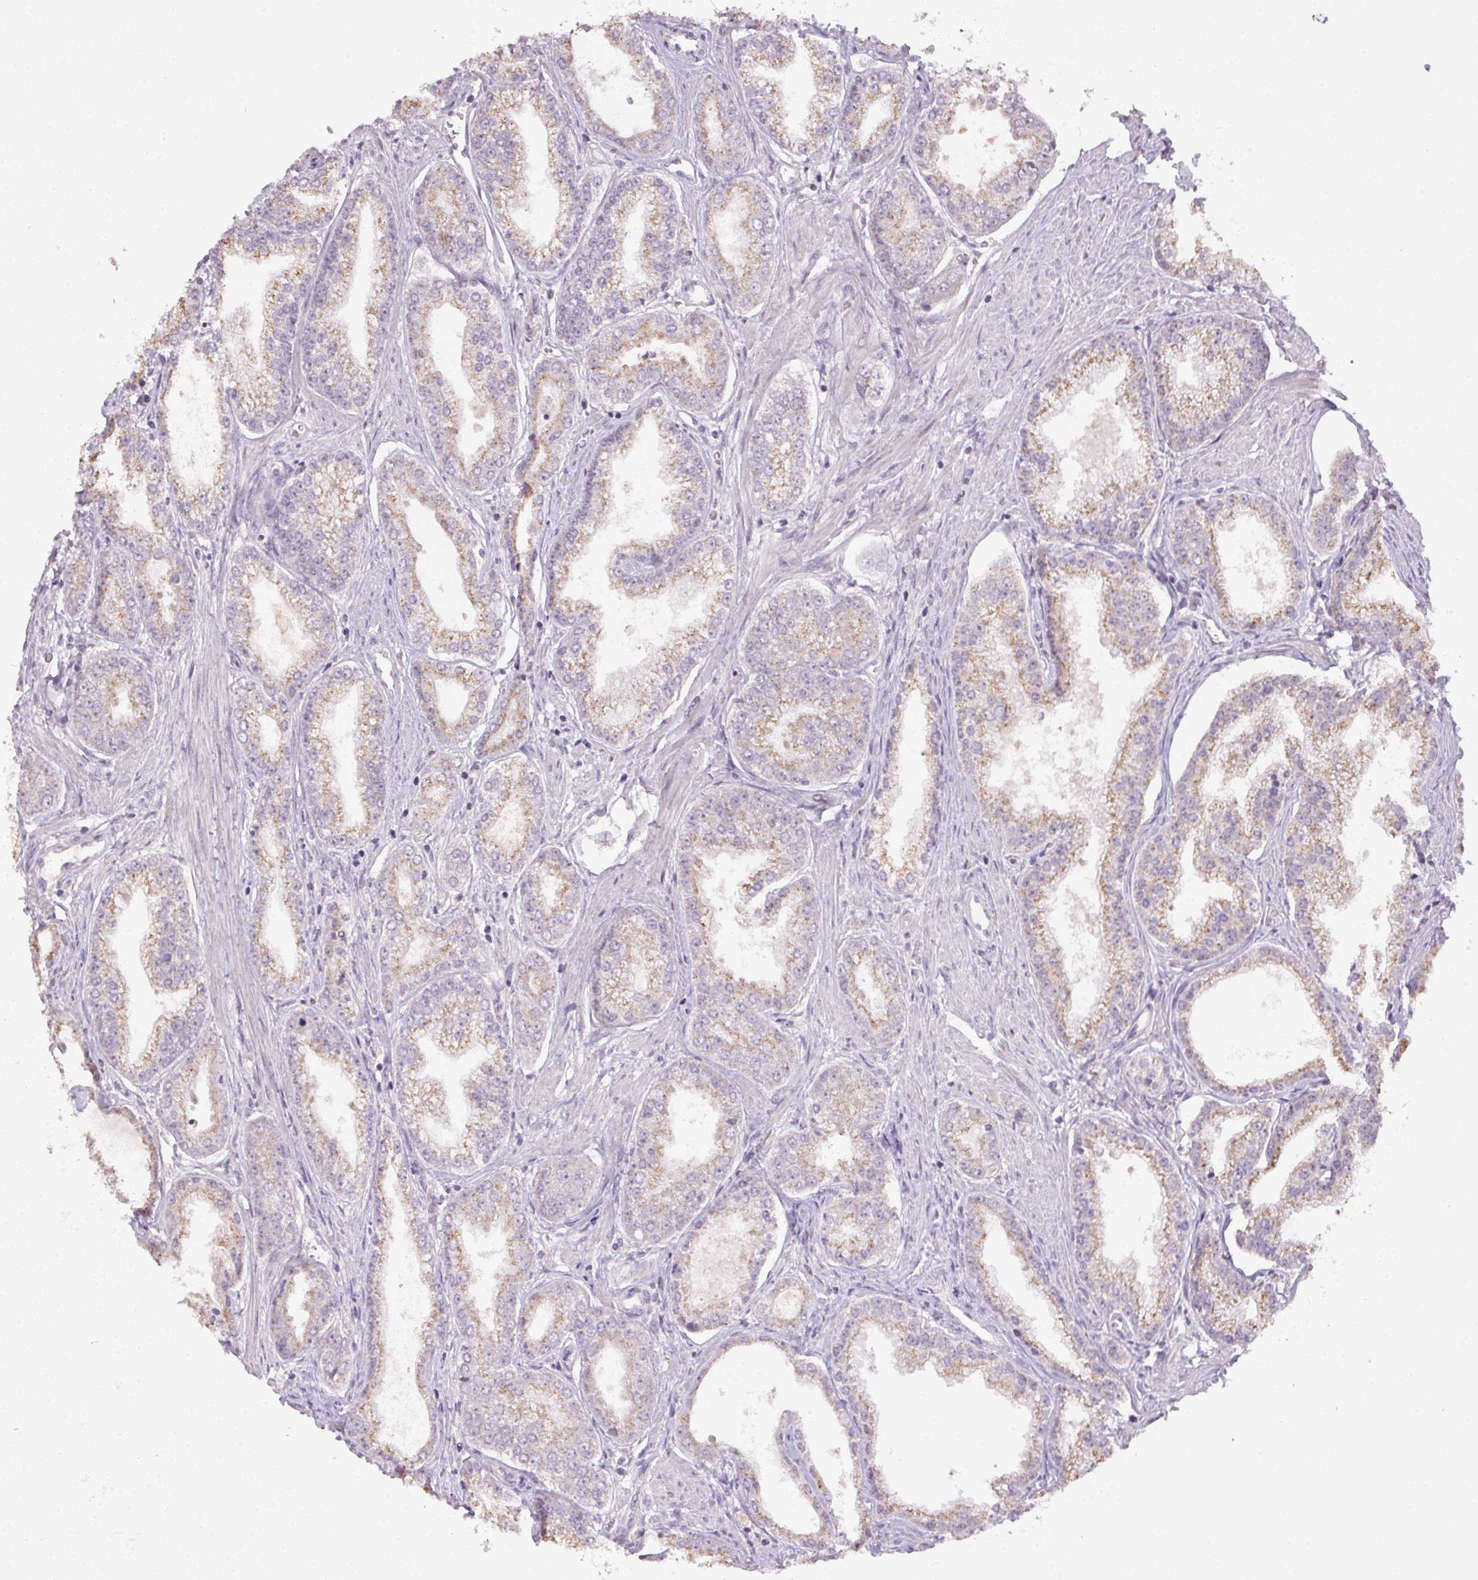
{"staining": {"intensity": "moderate", "quantity": ">75%", "location": "cytoplasmic/membranous"}, "tissue": "prostate cancer", "cell_type": "Tumor cells", "image_type": "cancer", "snomed": [{"axis": "morphology", "description": "Adenocarcinoma, NOS"}, {"axis": "topography", "description": "Prostate"}], "caption": "The photomicrograph exhibits staining of prostate cancer (adenocarcinoma), revealing moderate cytoplasmic/membranous protein staining (brown color) within tumor cells. The staining was performed using DAB (3,3'-diaminobenzidine), with brown indicating positive protein expression. Nuclei are stained blue with hematoxylin.", "gene": "SPACA9", "patient": {"sex": "male", "age": 71}}